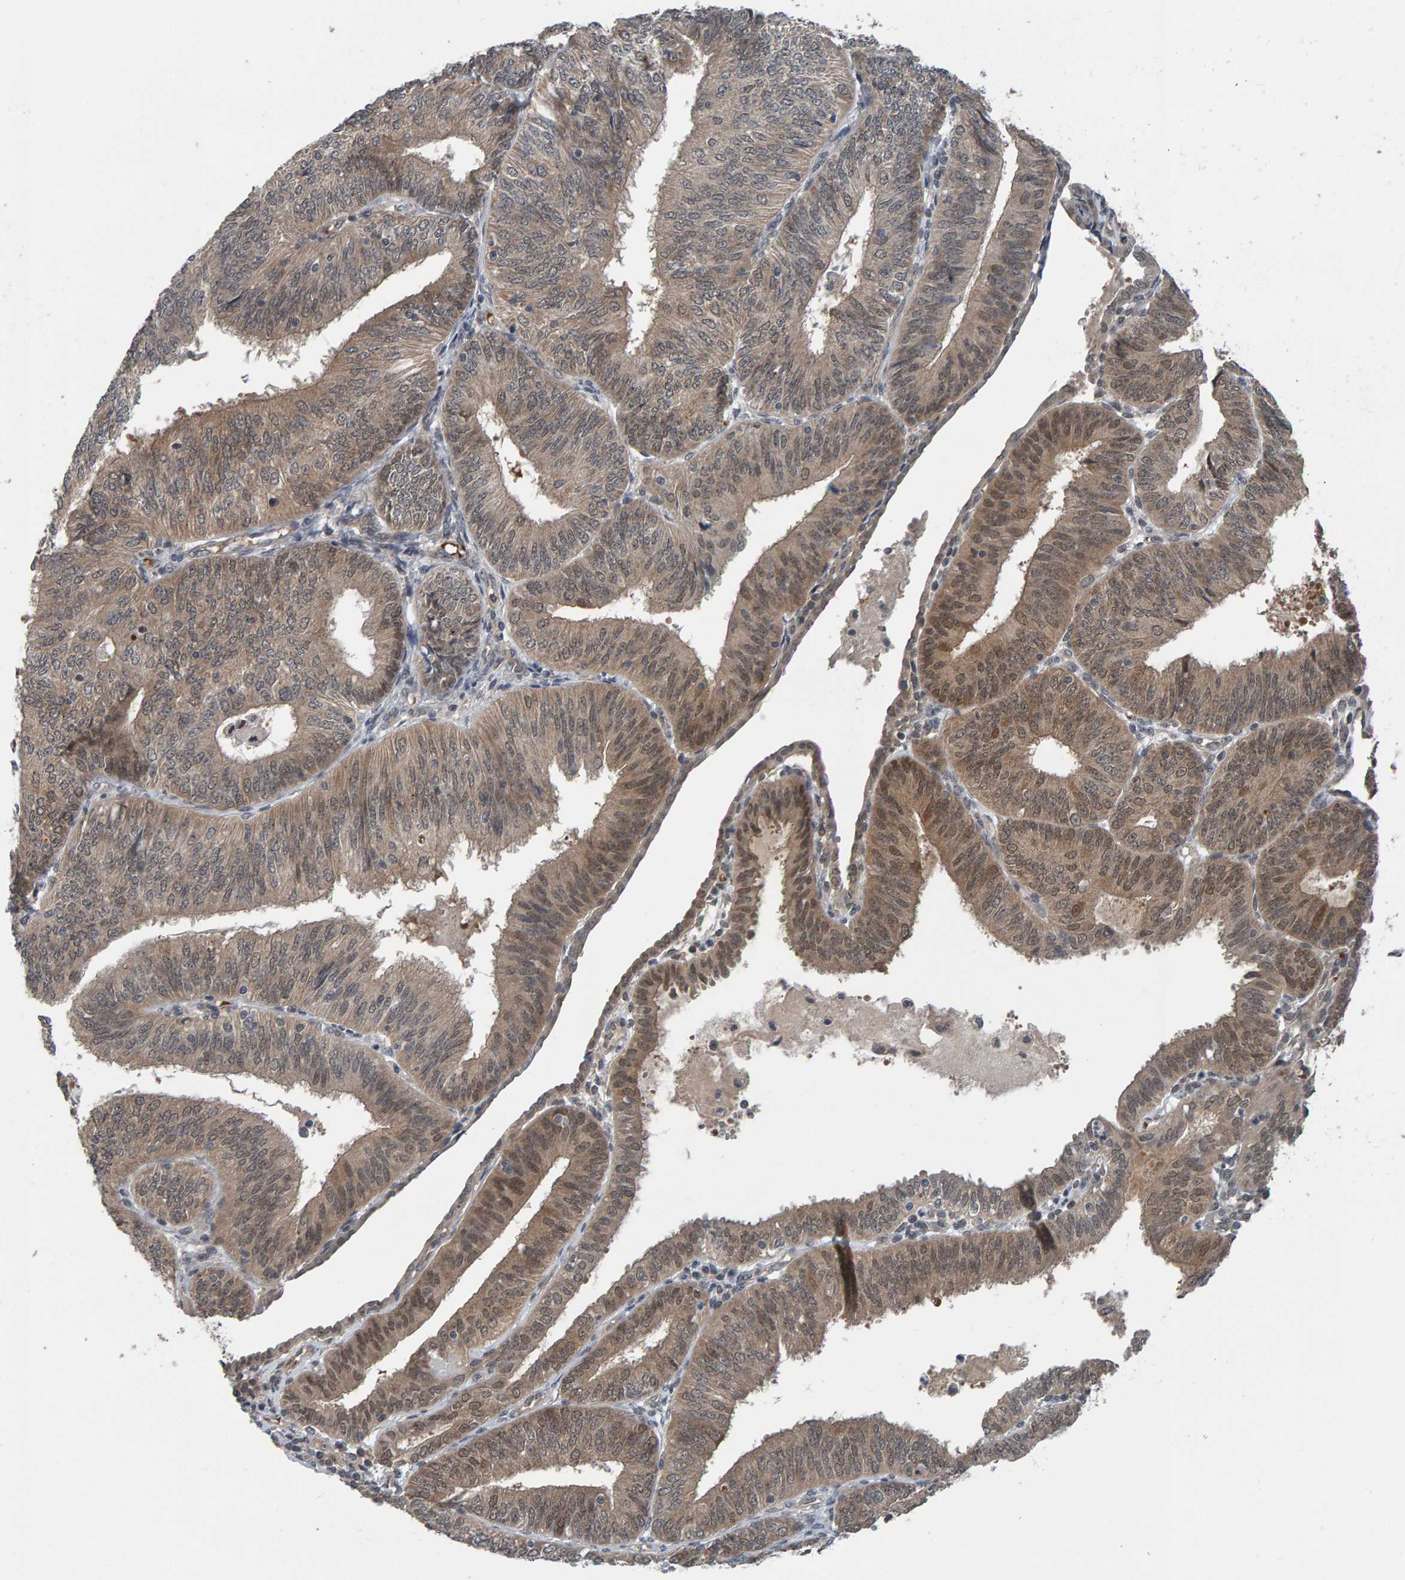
{"staining": {"intensity": "weak", "quantity": "25%-75%", "location": "cytoplasmic/membranous,nuclear"}, "tissue": "endometrial cancer", "cell_type": "Tumor cells", "image_type": "cancer", "snomed": [{"axis": "morphology", "description": "Adenocarcinoma, NOS"}, {"axis": "topography", "description": "Endometrium"}], "caption": "This is a photomicrograph of immunohistochemistry staining of endometrial cancer (adenocarcinoma), which shows weak positivity in the cytoplasmic/membranous and nuclear of tumor cells.", "gene": "COASY", "patient": {"sex": "female", "age": 58}}